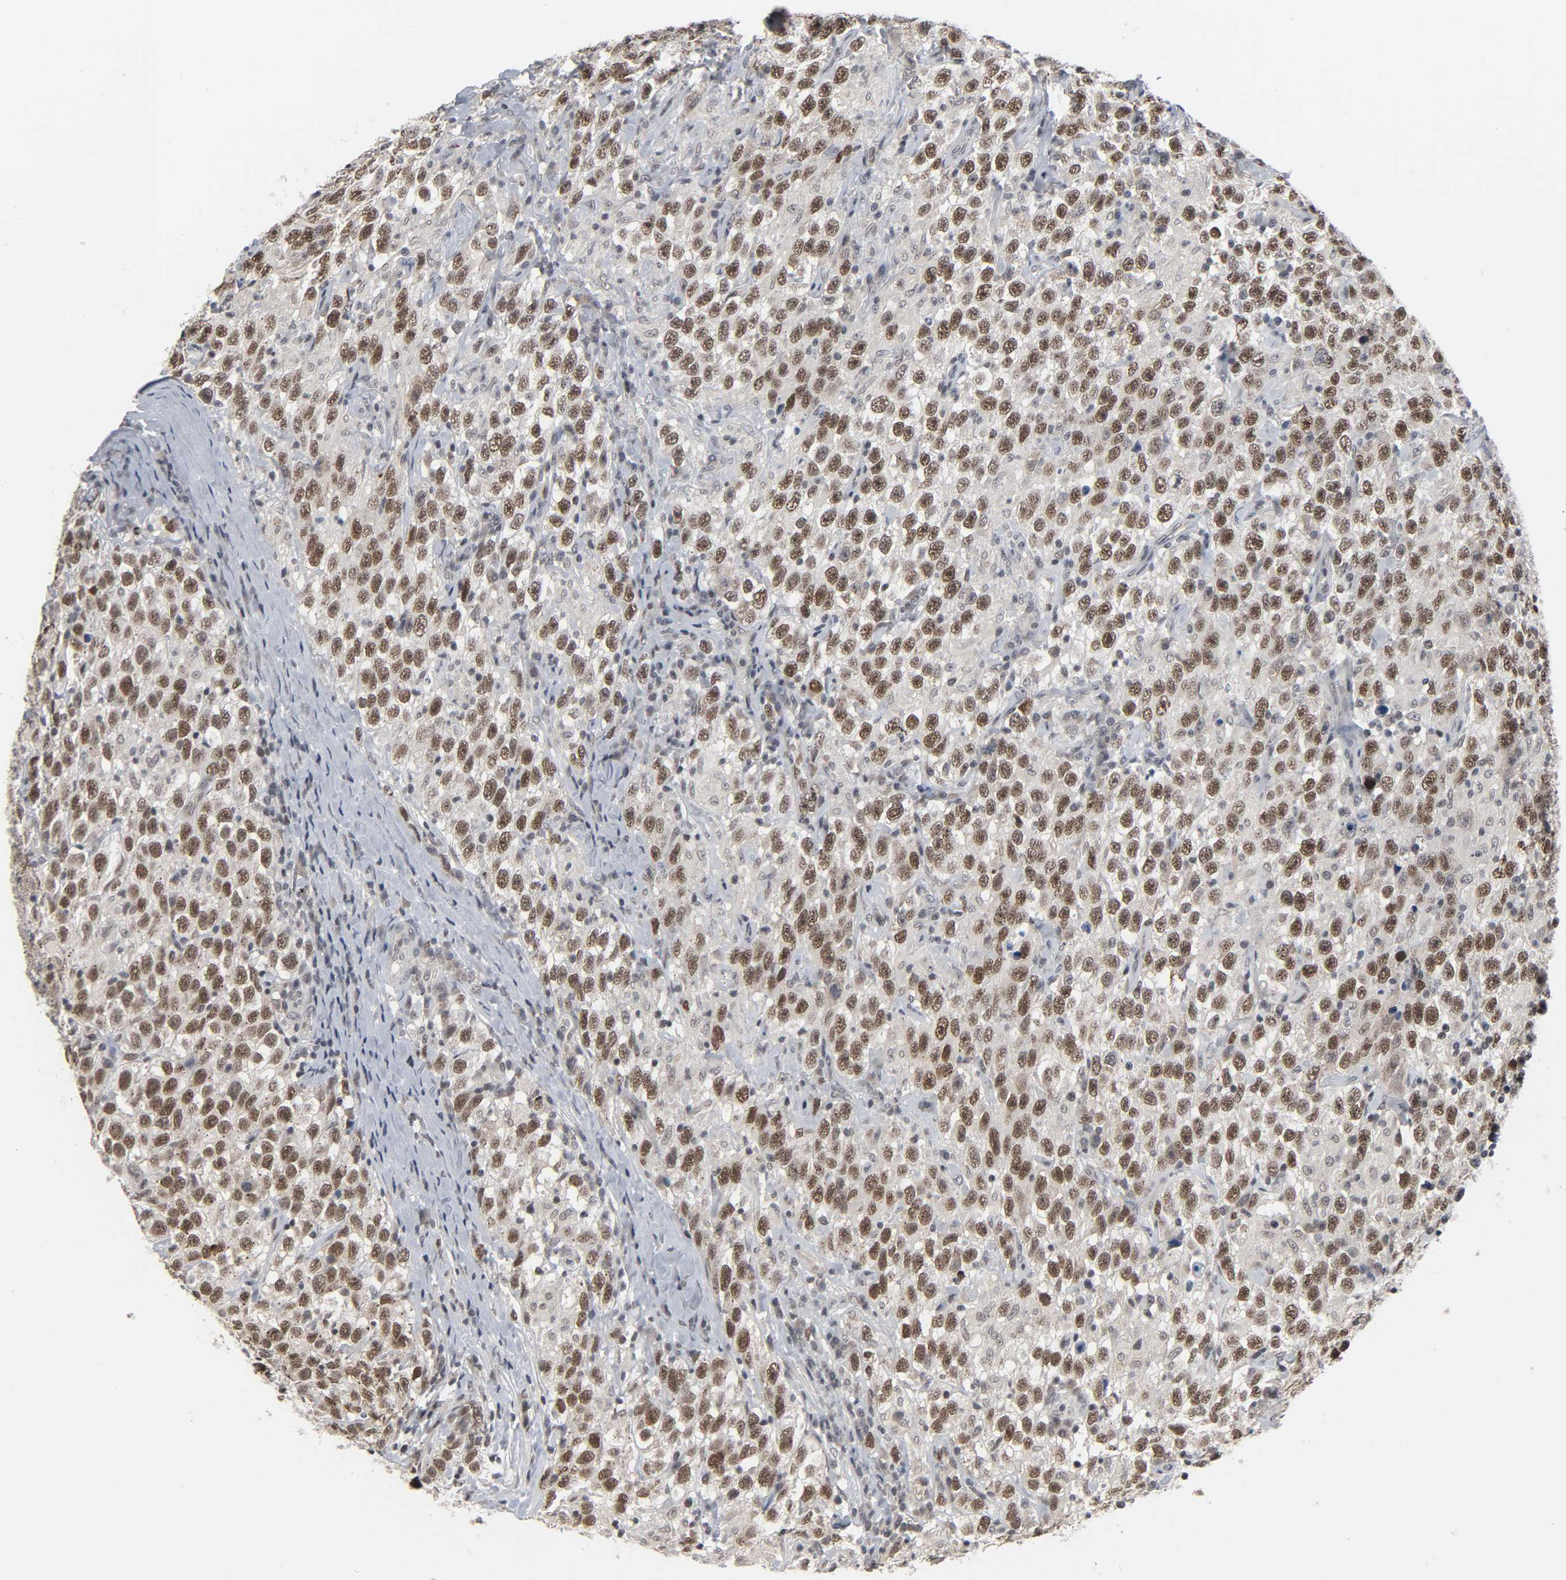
{"staining": {"intensity": "strong", "quantity": ">75%", "location": "nuclear"}, "tissue": "testis cancer", "cell_type": "Tumor cells", "image_type": "cancer", "snomed": [{"axis": "morphology", "description": "Seminoma, NOS"}, {"axis": "topography", "description": "Testis"}], "caption": "Immunohistochemical staining of human testis seminoma demonstrates strong nuclear protein positivity in about >75% of tumor cells.", "gene": "MUC1", "patient": {"sex": "male", "age": 41}}